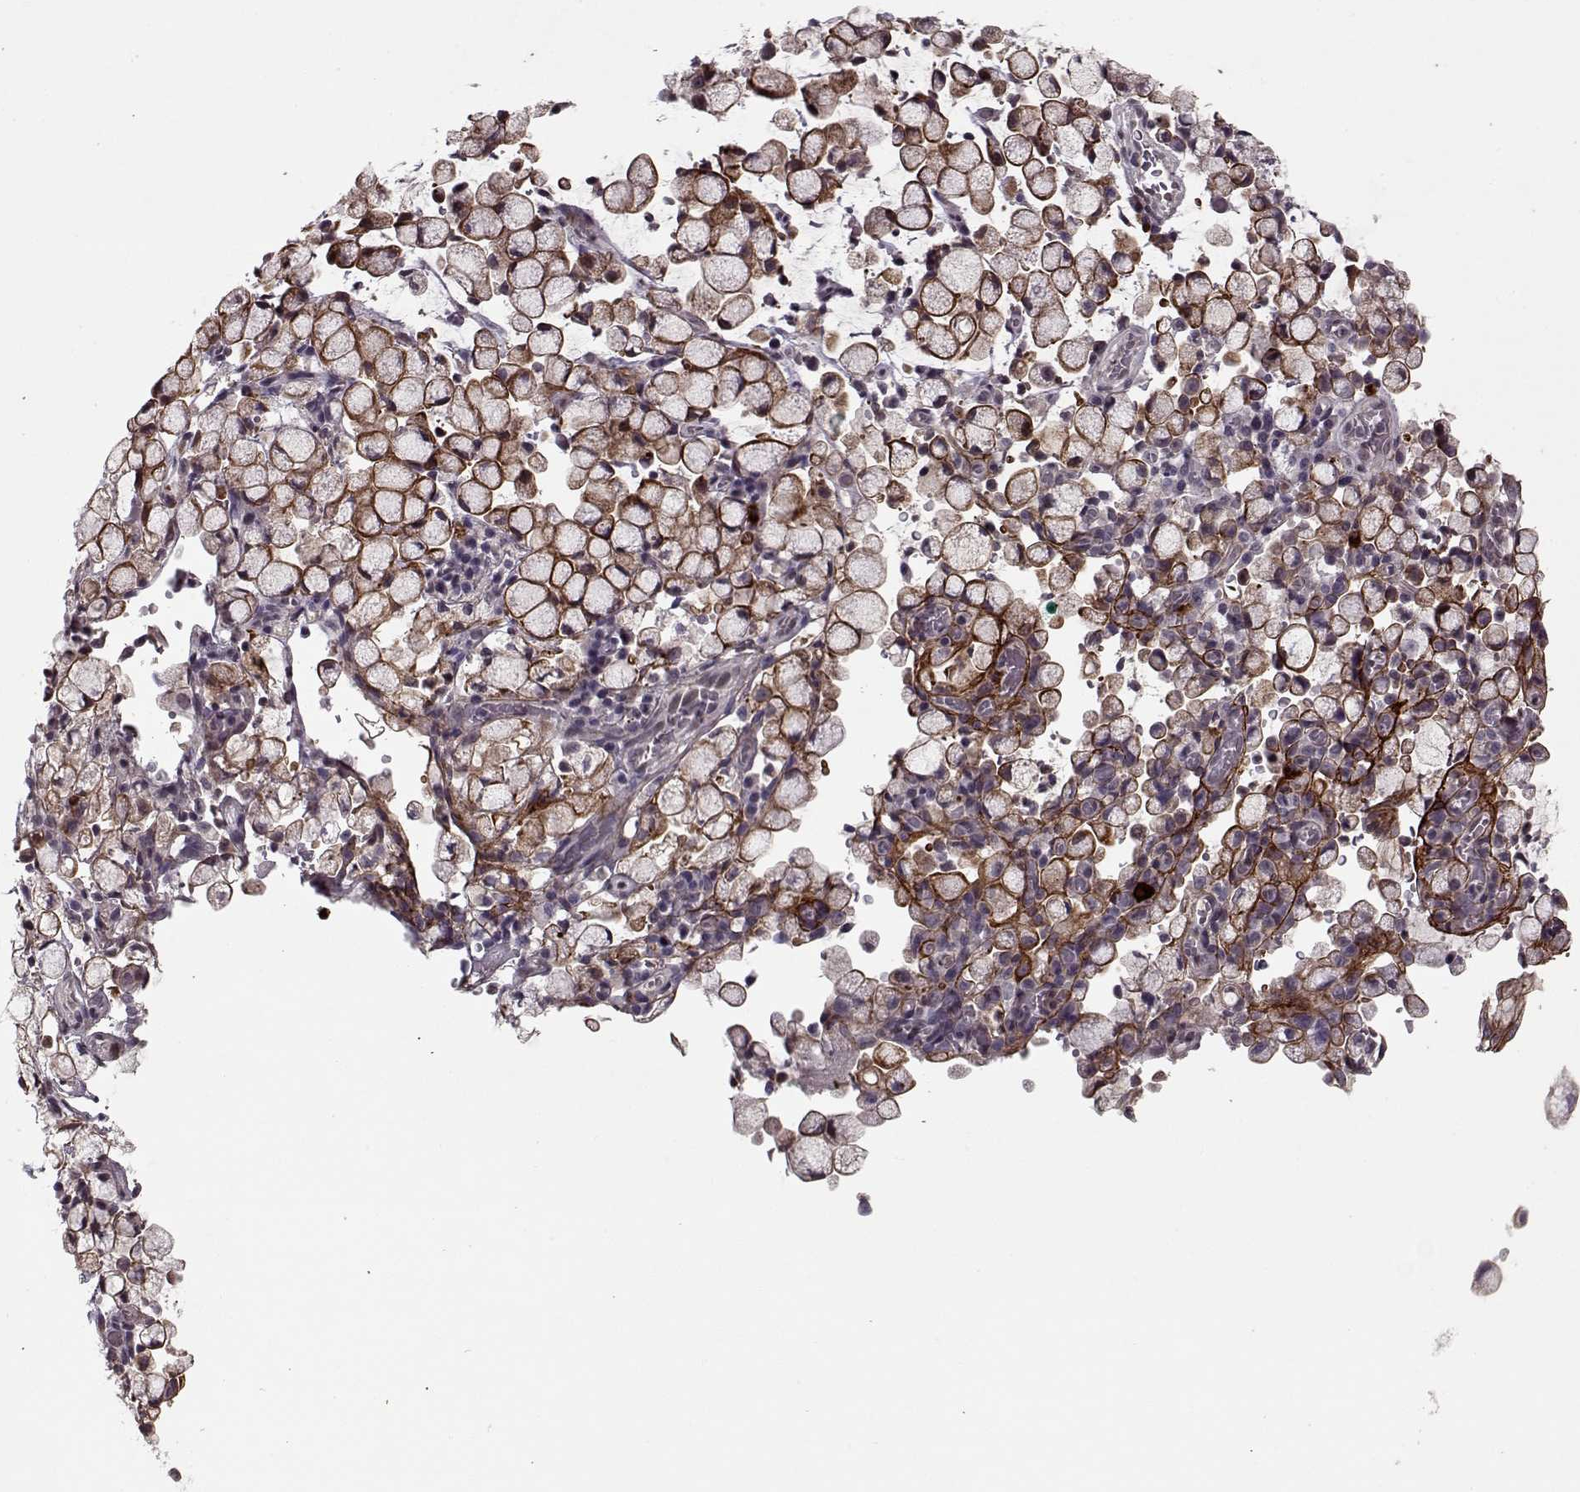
{"staining": {"intensity": "strong", "quantity": ">75%", "location": "cytoplasmic/membranous"}, "tissue": "stomach cancer", "cell_type": "Tumor cells", "image_type": "cancer", "snomed": [{"axis": "morphology", "description": "Adenocarcinoma, NOS"}, {"axis": "topography", "description": "Stomach"}], "caption": "Immunohistochemical staining of stomach cancer (adenocarcinoma) reveals high levels of strong cytoplasmic/membranous expression in about >75% of tumor cells. The protein is shown in brown color, while the nuclei are stained blue.", "gene": "DENND4B", "patient": {"sex": "male", "age": 58}}